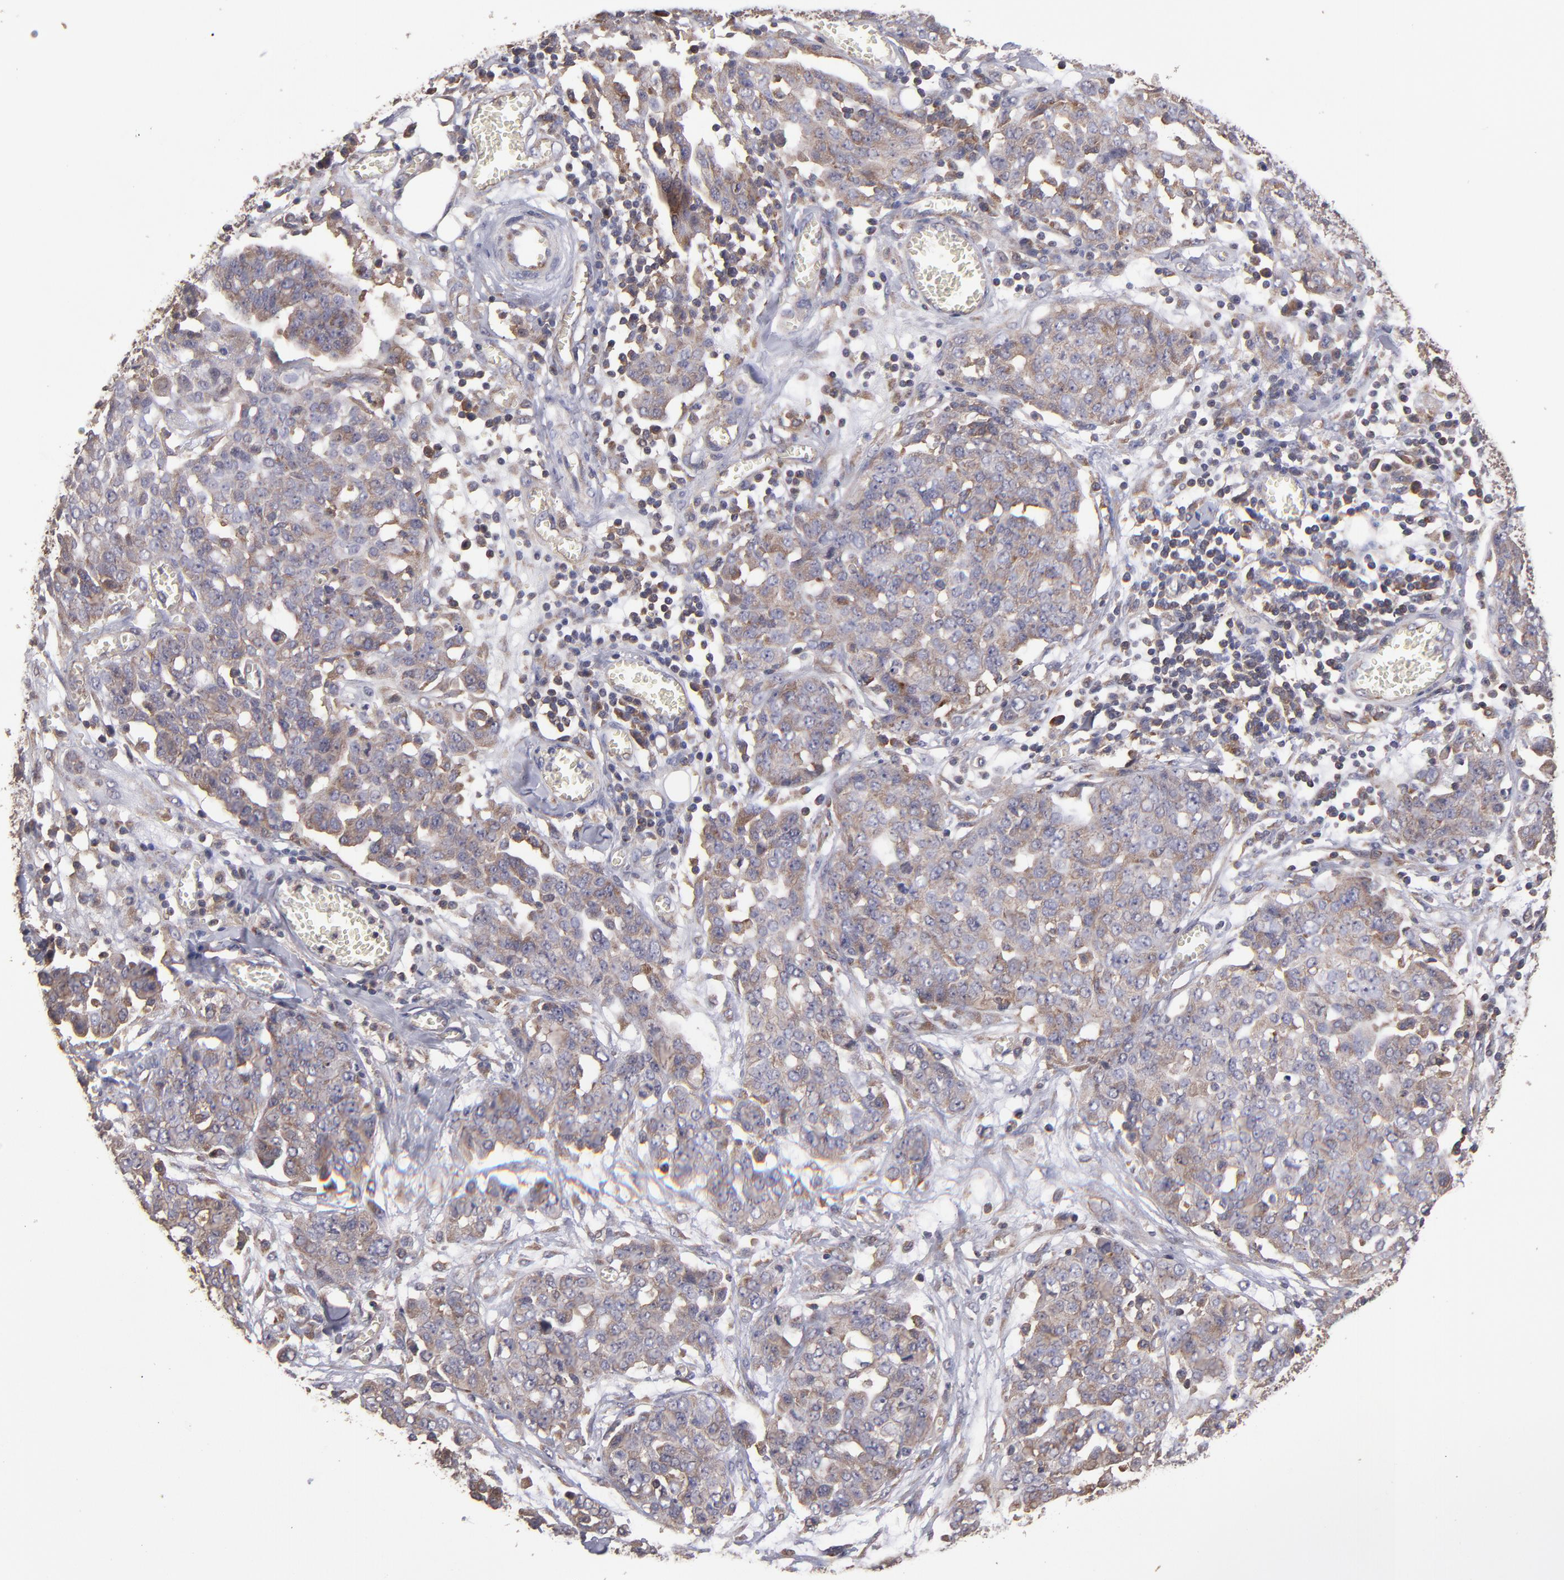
{"staining": {"intensity": "moderate", "quantity": "25%-75%", "location": "cytoplasmic/membranous"}, "tissue": "ovarian cancer", "cell_type": "Tumor cells", "image_type": "cancer", "snomed": [{"axis": "morphology", "description": "Cystadenocarcinoma, serous, NOS"}, {"axis": "topography", "description": "Soft tissue"}, {"axis": "topography", "description": "Ovary"}], "caption": "Ovarian cancer tissue shows moderate cytoplasmic/membranous staining in about 25%-75% of tumor cells, visualized by immunohistochemistry.", "gene": "NF2", "patient": {"sex": "female", "age": 57}}